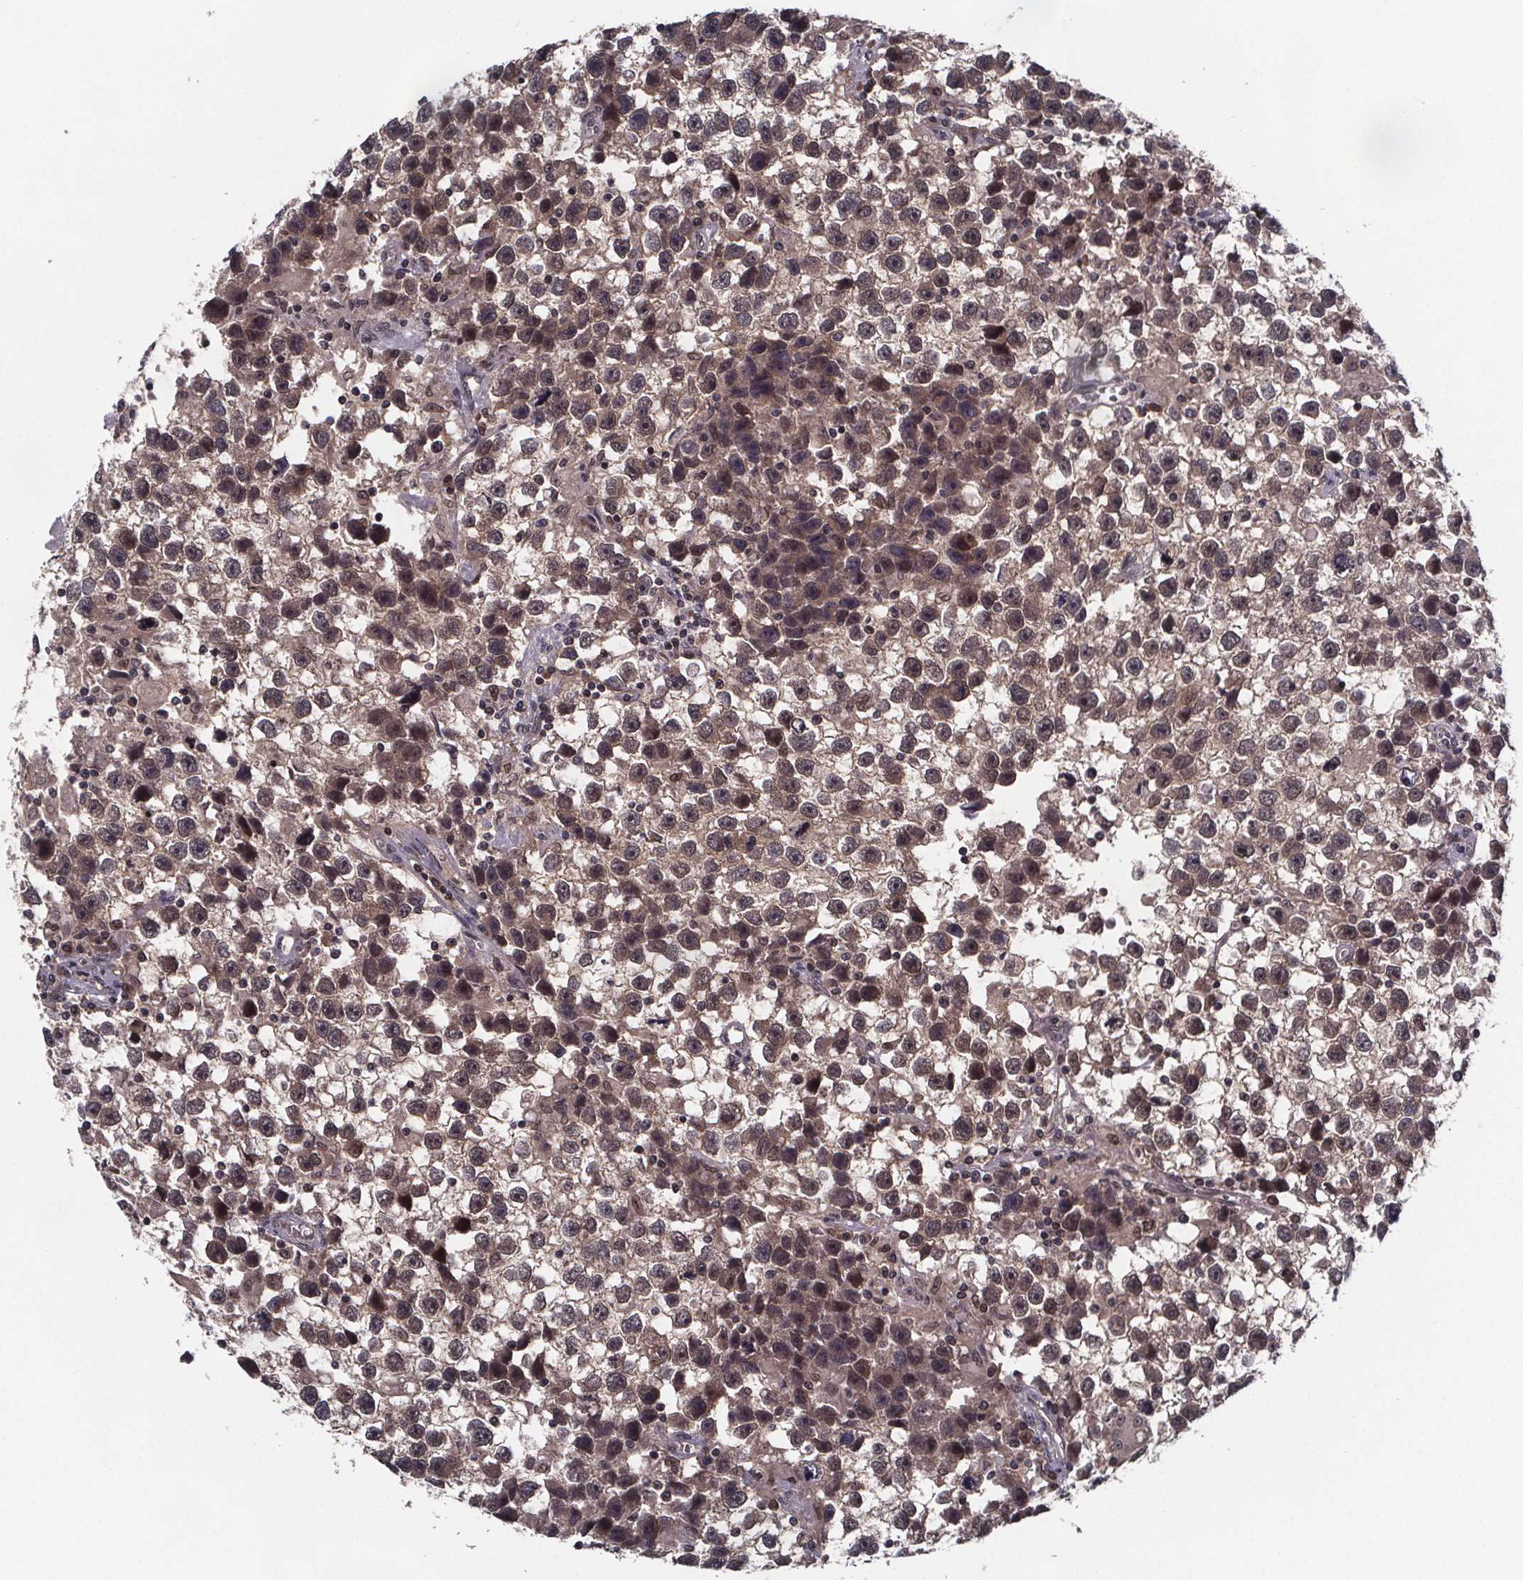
{"staining": {"intensity": "weak", "quantity": ">75%", "location": "cytoplasmic/membranous,nuclear"}, "tissue": "testis cancer", "cell_type": "Tumor cells", "image_type": "cancer", "snomed": [{"axis": "morphology", "description": "Seminoma, NOS"}, {"axis": "topography", "description": "Testis"}], "caption": "Human testis cancer stained with a protein marker reveals weak staining in tumor cells.", "gene": "FN3KRP", "patient": {"sex": "male", "age": 43}}